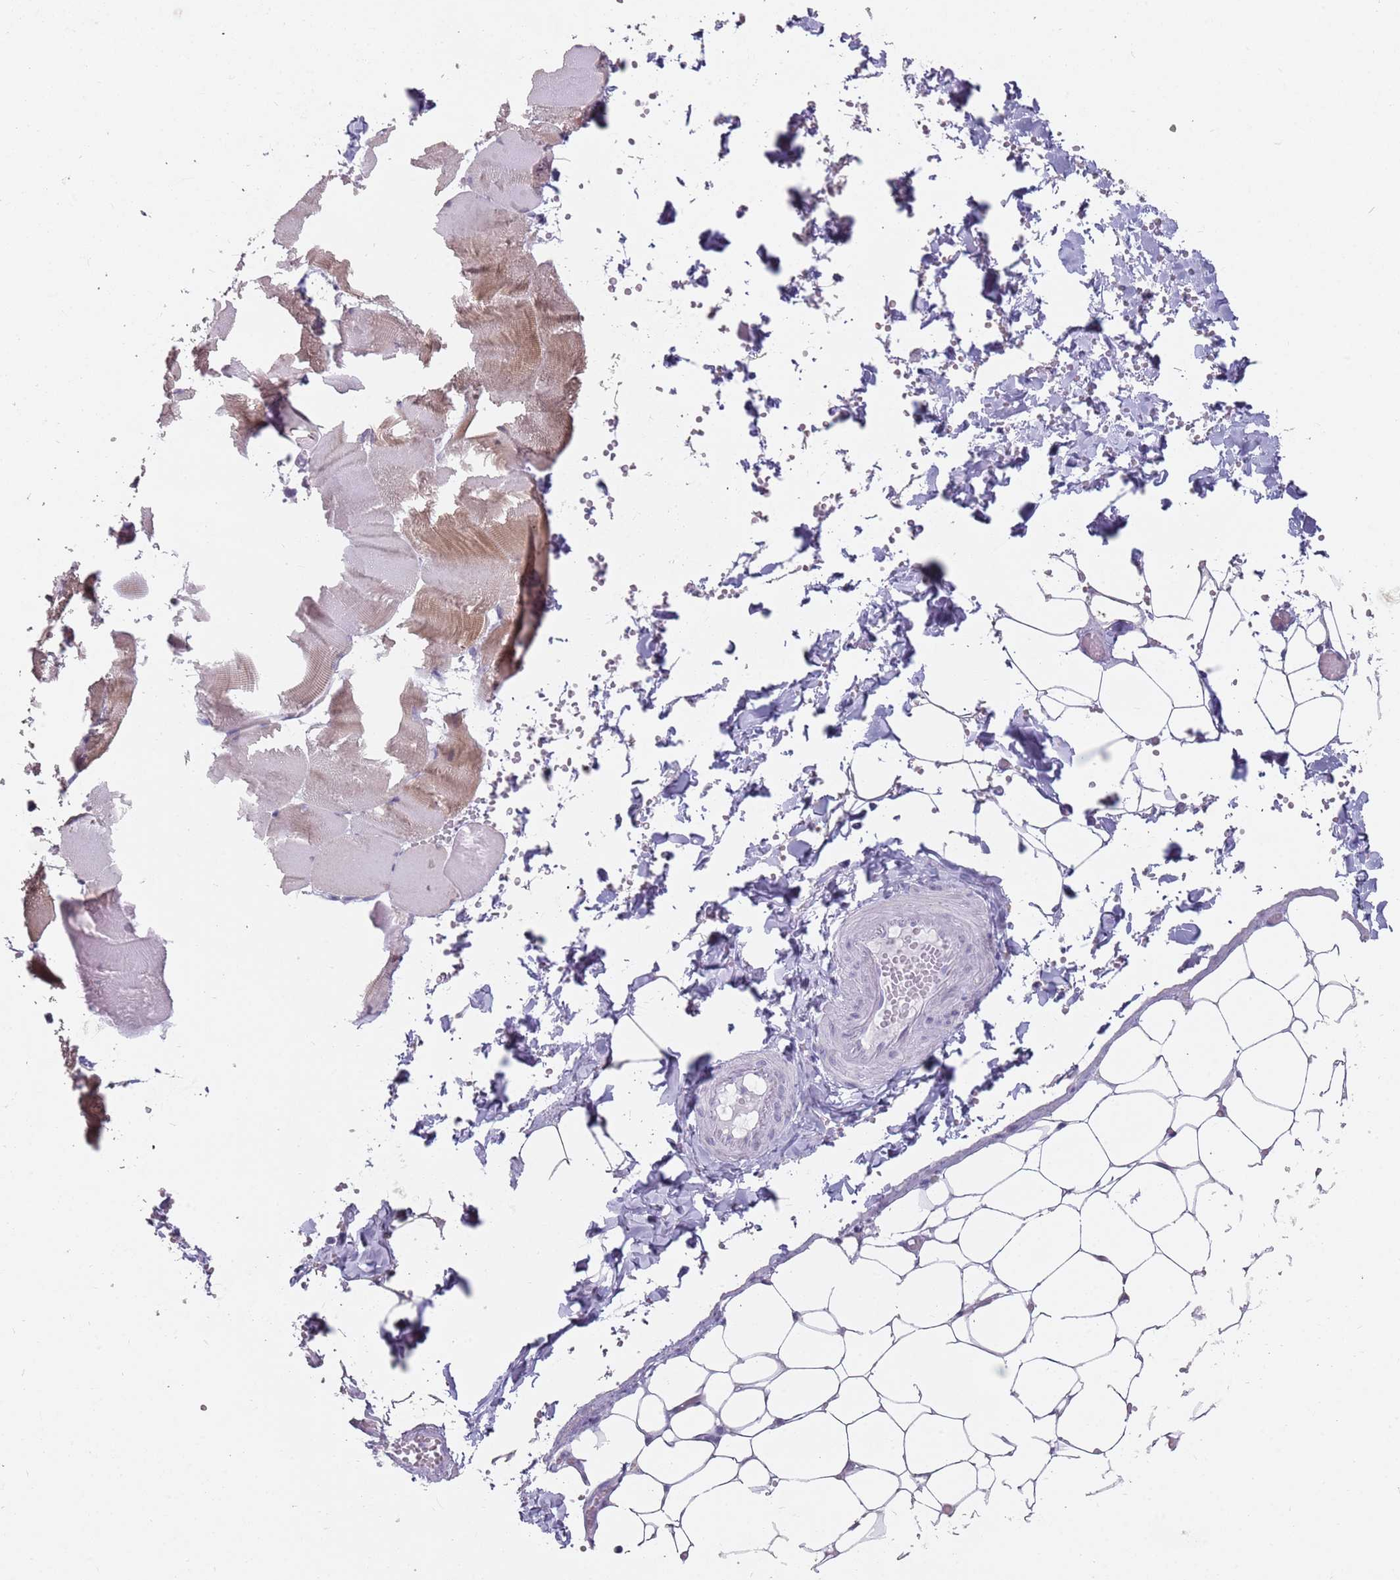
{"staining": {"intensity": "negative", "quantity": "none", "location": "none"}, "tissue": "adipose tissue", "cell_type": "Adipocytes", "image_type": "normal", "snomed": [{"axis": "morphology", "description": "Normal tissue, NOS"}, {"axis": "topography", "description": "Skeletal muscle"}, {"axis": "topography", "description": "Peripheral nerve tissue"}], "caption": "This is an immunohistochemistry (IHC) histopathology image of unremarkable adipose tissue. There is no expression in adipocytes.", "gene": "DDX4", "patient": {"sex": "female", "age": 55}}